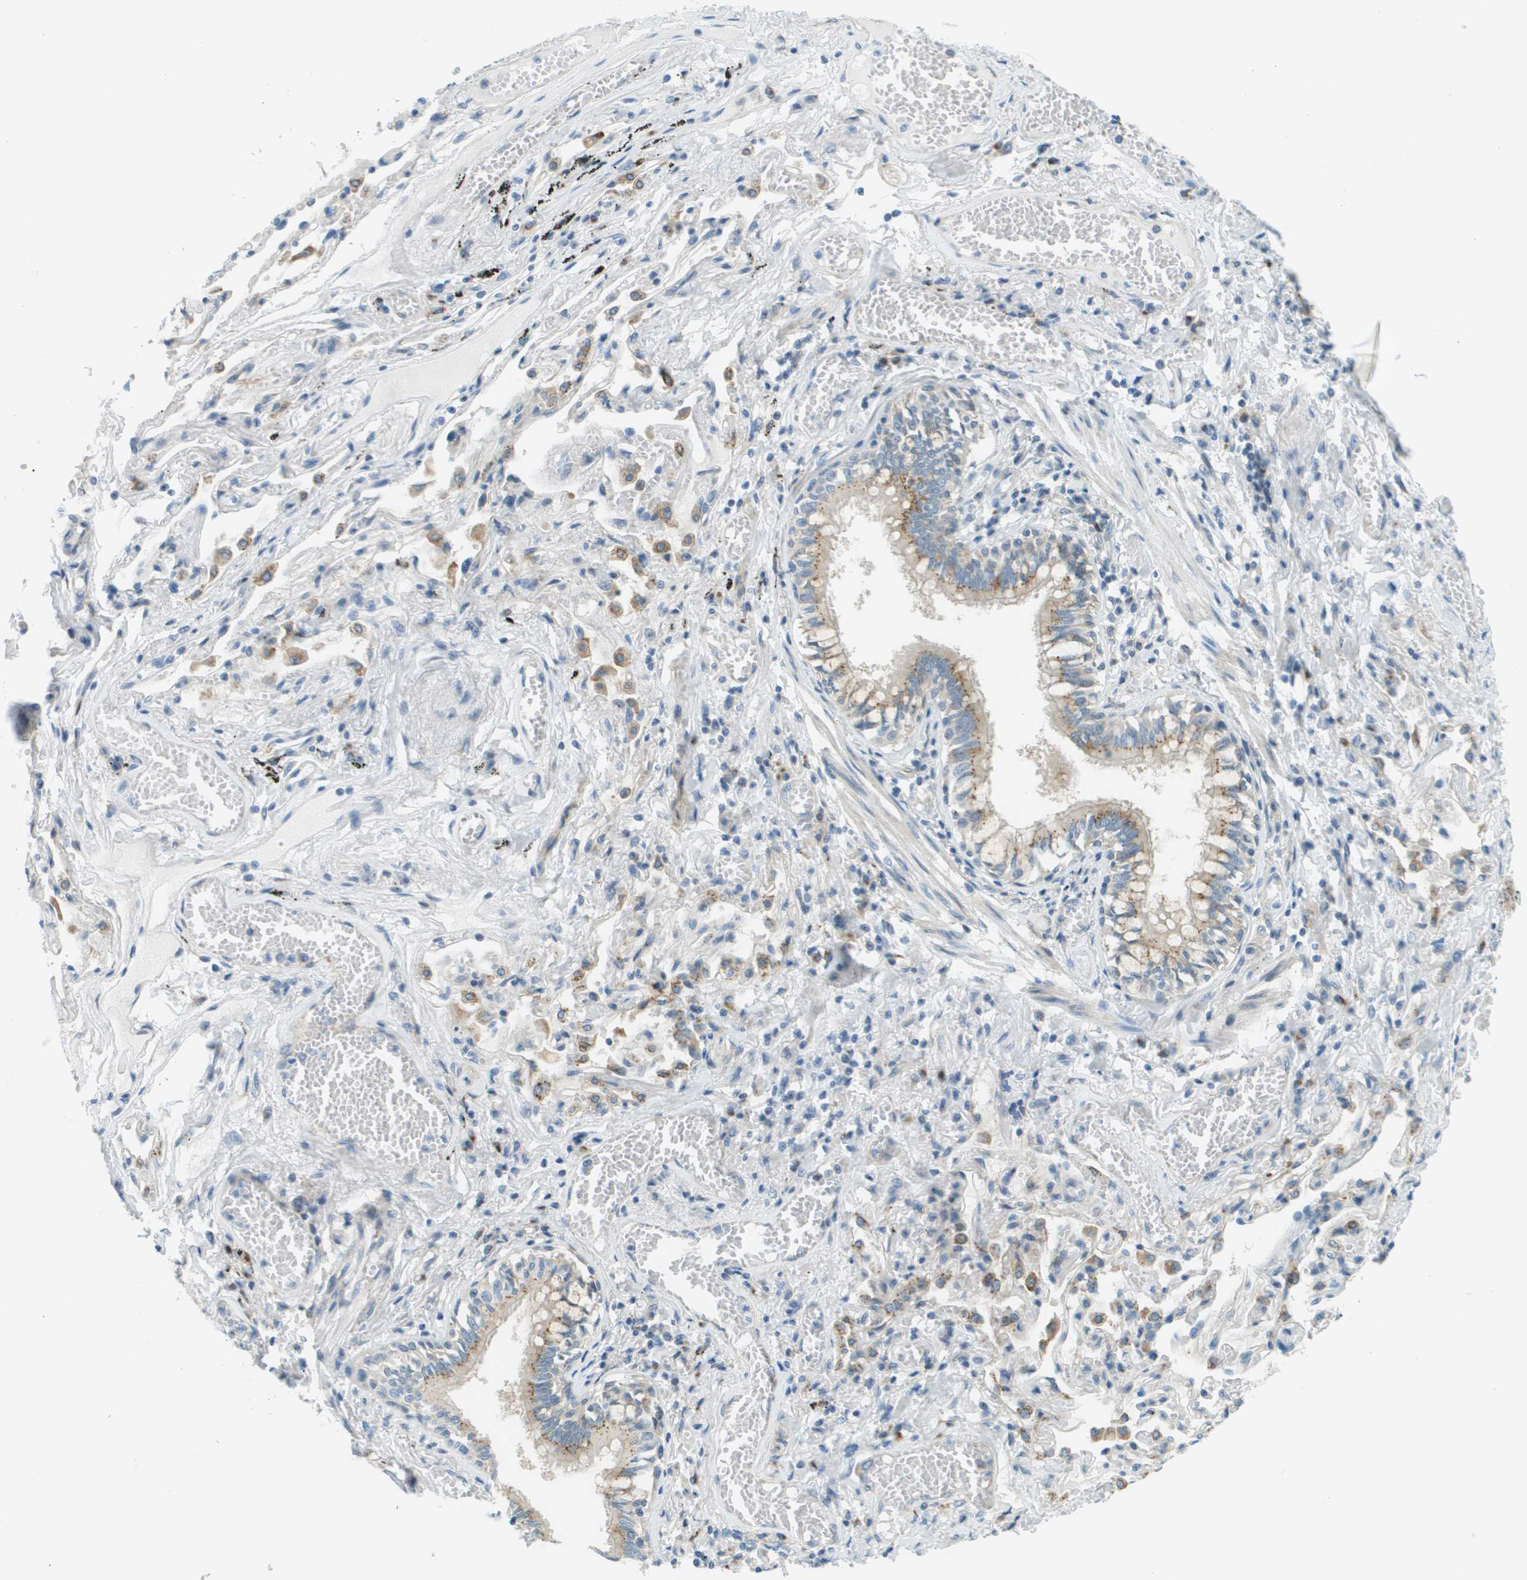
{"staining": {"intensity": "moderate", "quantity": ">75%", "location": "cytoplasmic/membranous"}, "tissue": "bronchus", "cell_type": "Respiratory epithelial cells", "image_type": "normal", "snomed": [{"axis": "morphology", "description": "Normal tissue, NOS"}, {"axis": "morphology", "description": "Inflammation, NOS"}, {"axis": "topography", "description": "Cartilage tissue"}, {"axis": "topography", "description": "Lung"}], "caption": "IHC of normal bronchus reveals medium levels of moderate cytoplasmic/membranous positivity in about >75% of respiratory epithelial cells. (DAB IHC with brightfield microscopy, high magnification).", "gene": "ACBD3", "patient": {"sex": "male", "age": 71}}